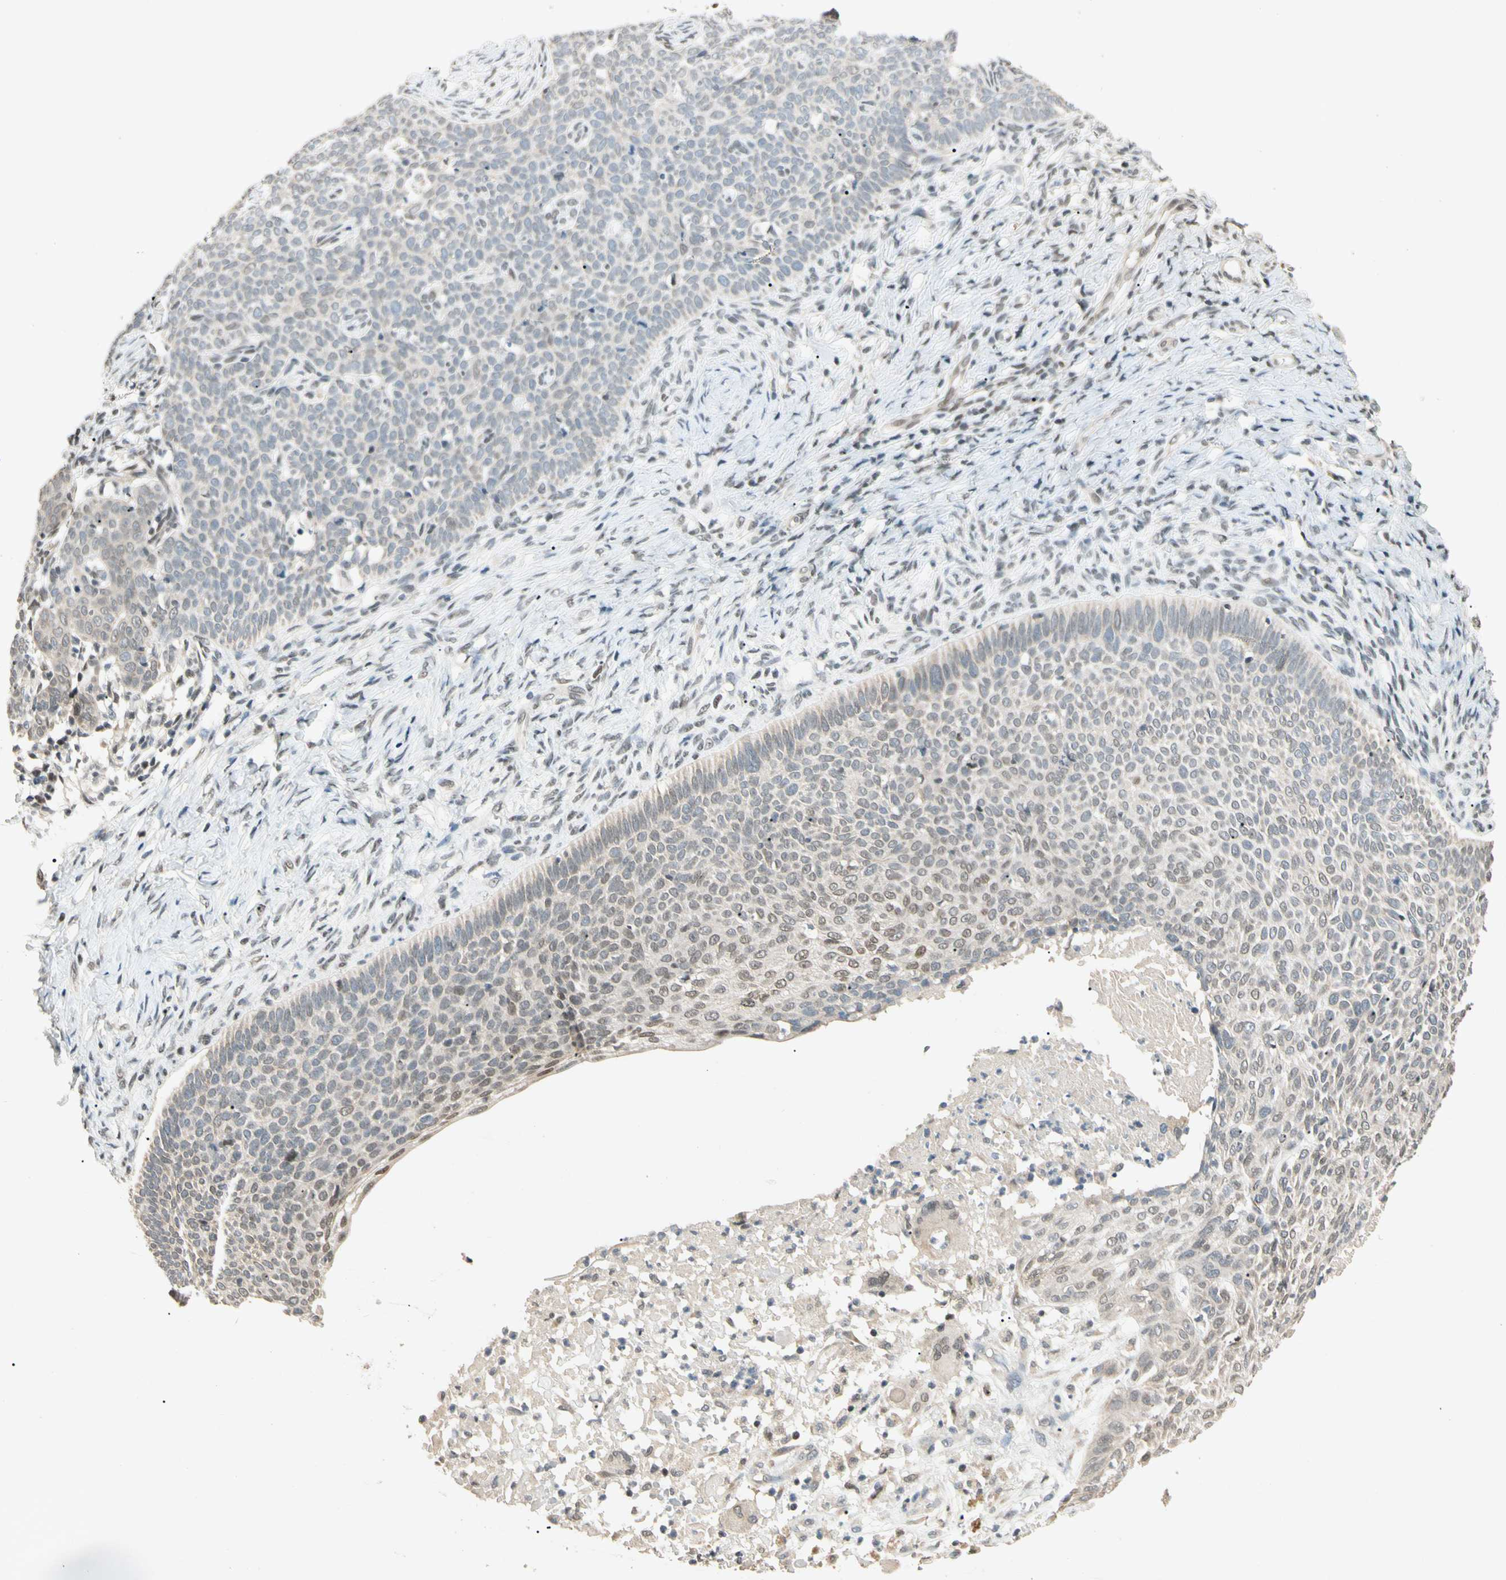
{"staining": {"intensity": "weak", "quantity": "25%-75%", "location": "nuclear"}, "tissue": "skin cancer", "cell_type": "Tumor cells", "image_type": "cancer", "snomed": [{"axis": "morphology", "description": "Normal tissue, NOS"}, {"axis": "morphology", "description": "Basal cell carcinoma"}, {"axis": "topography", "description": "Skin"}], "caption": "Immunohistochemical staining of human skin basal cell carcinoma displays weak nuclear protein staining in approximately 25%-75% of tumor cells.", "gene": "ZBTB4", "patient": {"sex": "male", "age": 87}}